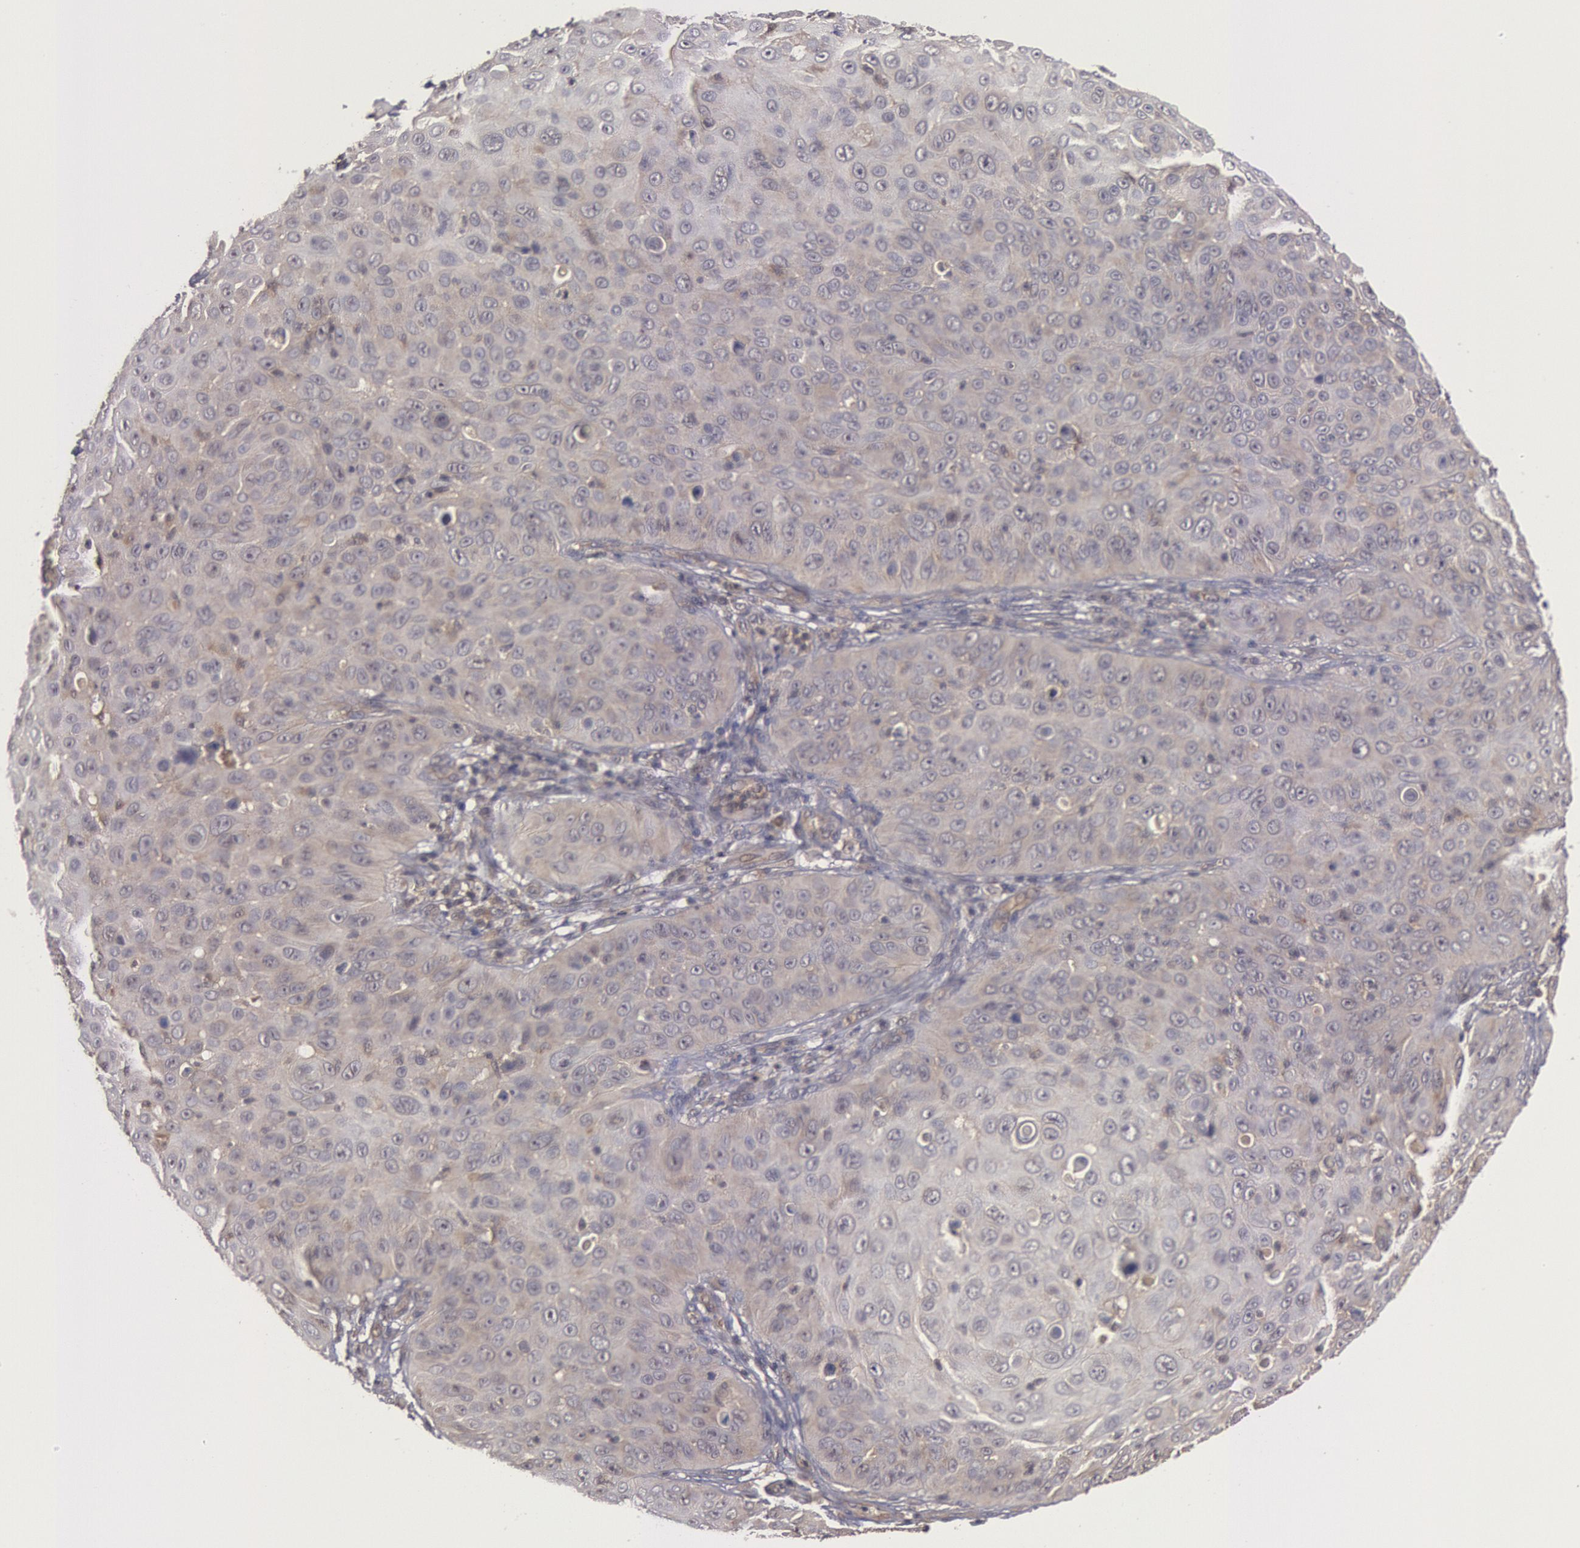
{"staining": {"intensity": "weak", "quantity": ">75%", "location": "cytoplasmic/membranous"}, "tissue": "skin cancer", "cell_type": "Tumor cells", "image_type": "cancer", "snomed": [{"axis": "morphology", "description": "Squamous cell carcinoma, NOS"}, {"axis": "topography", "description": "Skin"}], "caption": "This is an image of immunohistochemistry staining of squamous cell carcinoma (skin), which shows weak expression in the cytoplasmic/membranous of tumor cells.", "gene": "BRAF", "patient": {"sex": "male", "age": 82}}